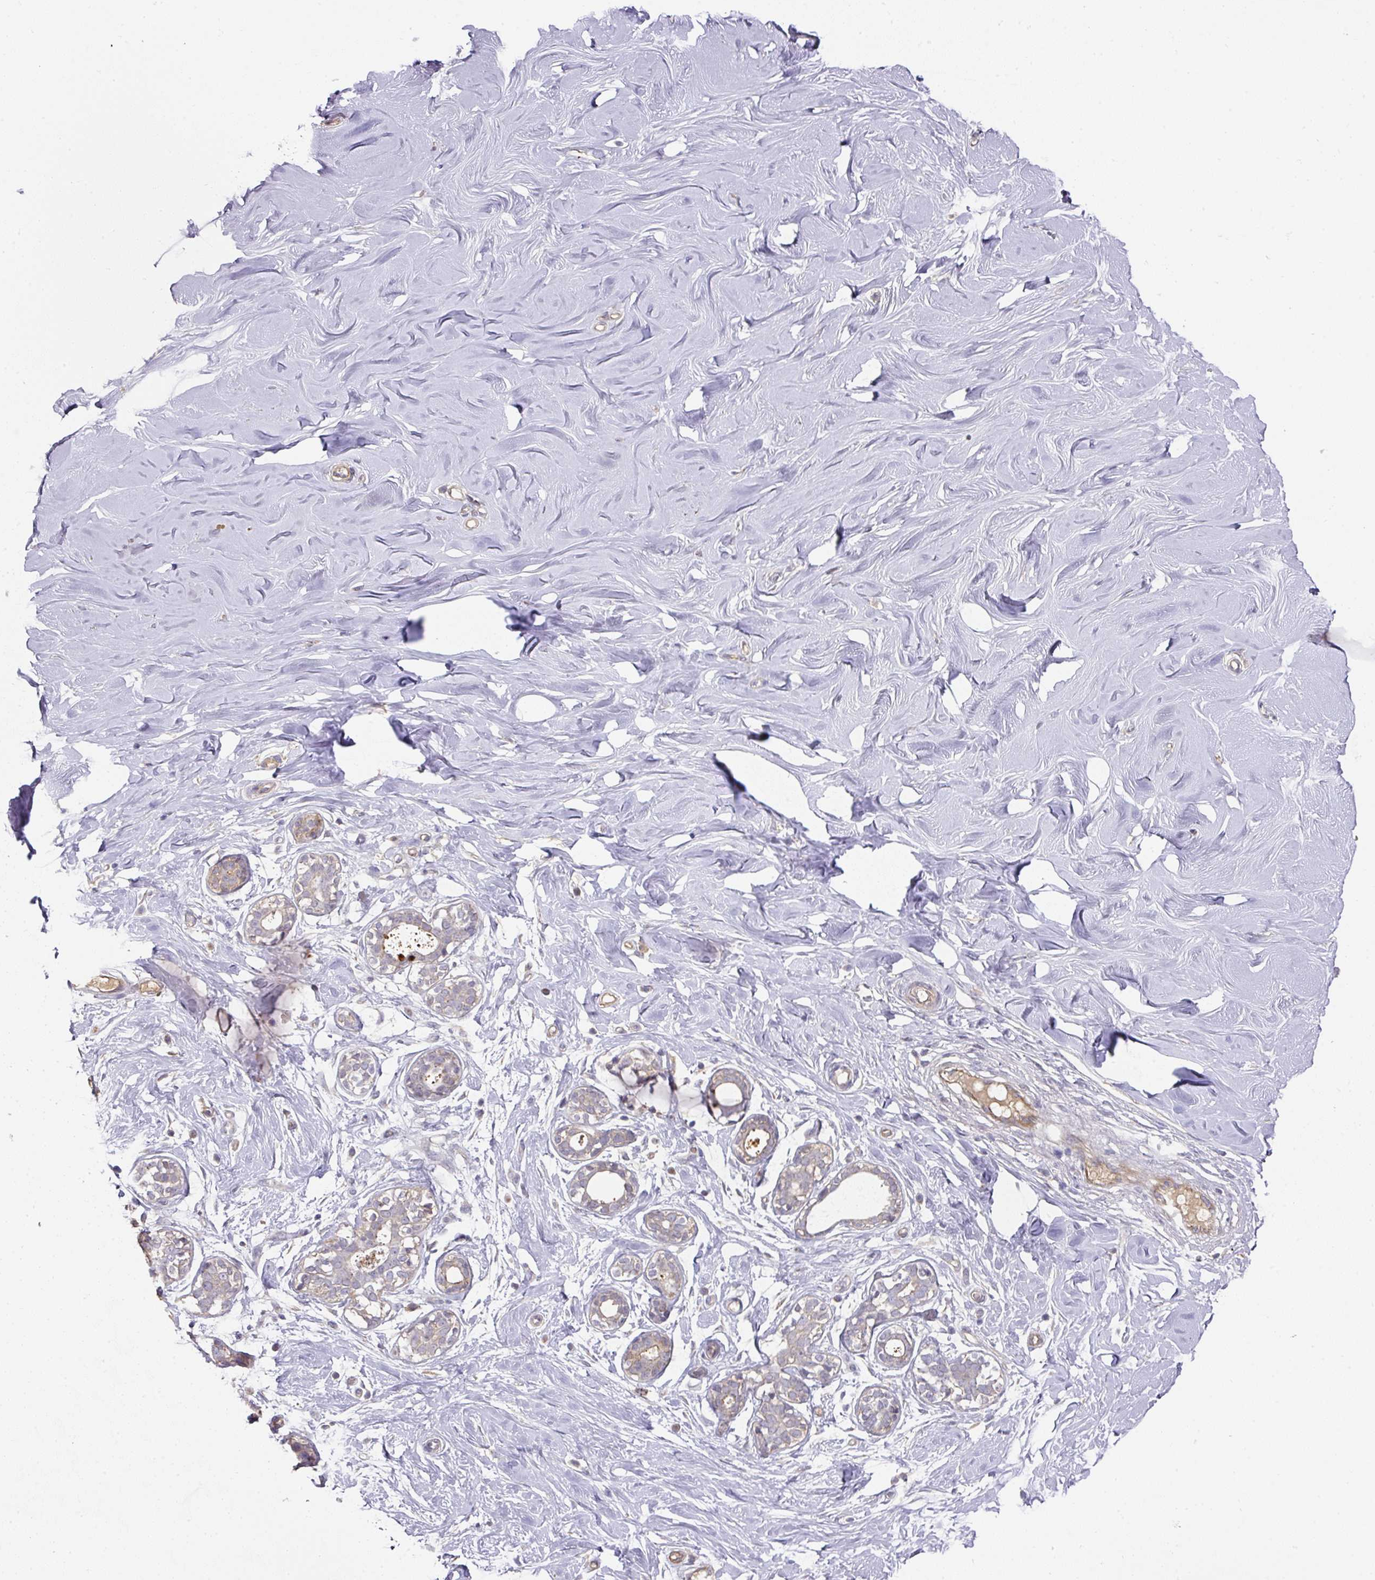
{"staining": {"intensity": "negative", "quantity": "none", "location": "none"}, "tissue": "breast", "cell_type": "Adipocytes", "image_type": "normal", "snomed": [{"axis": "morphology", "description": "Normal tissue, NOS"}, {"axis": "topography", "description": "Breast"}], "caption": "A micrograph of human breast is negative for staining in adipocytes. (Brightfield microscopy of DAB (3,3'-diaminobenzidine) immunohistochemistry (IHC) at high magnification).", "gene": "TARM1", "patient": {"sex": "female", "age": 27}}